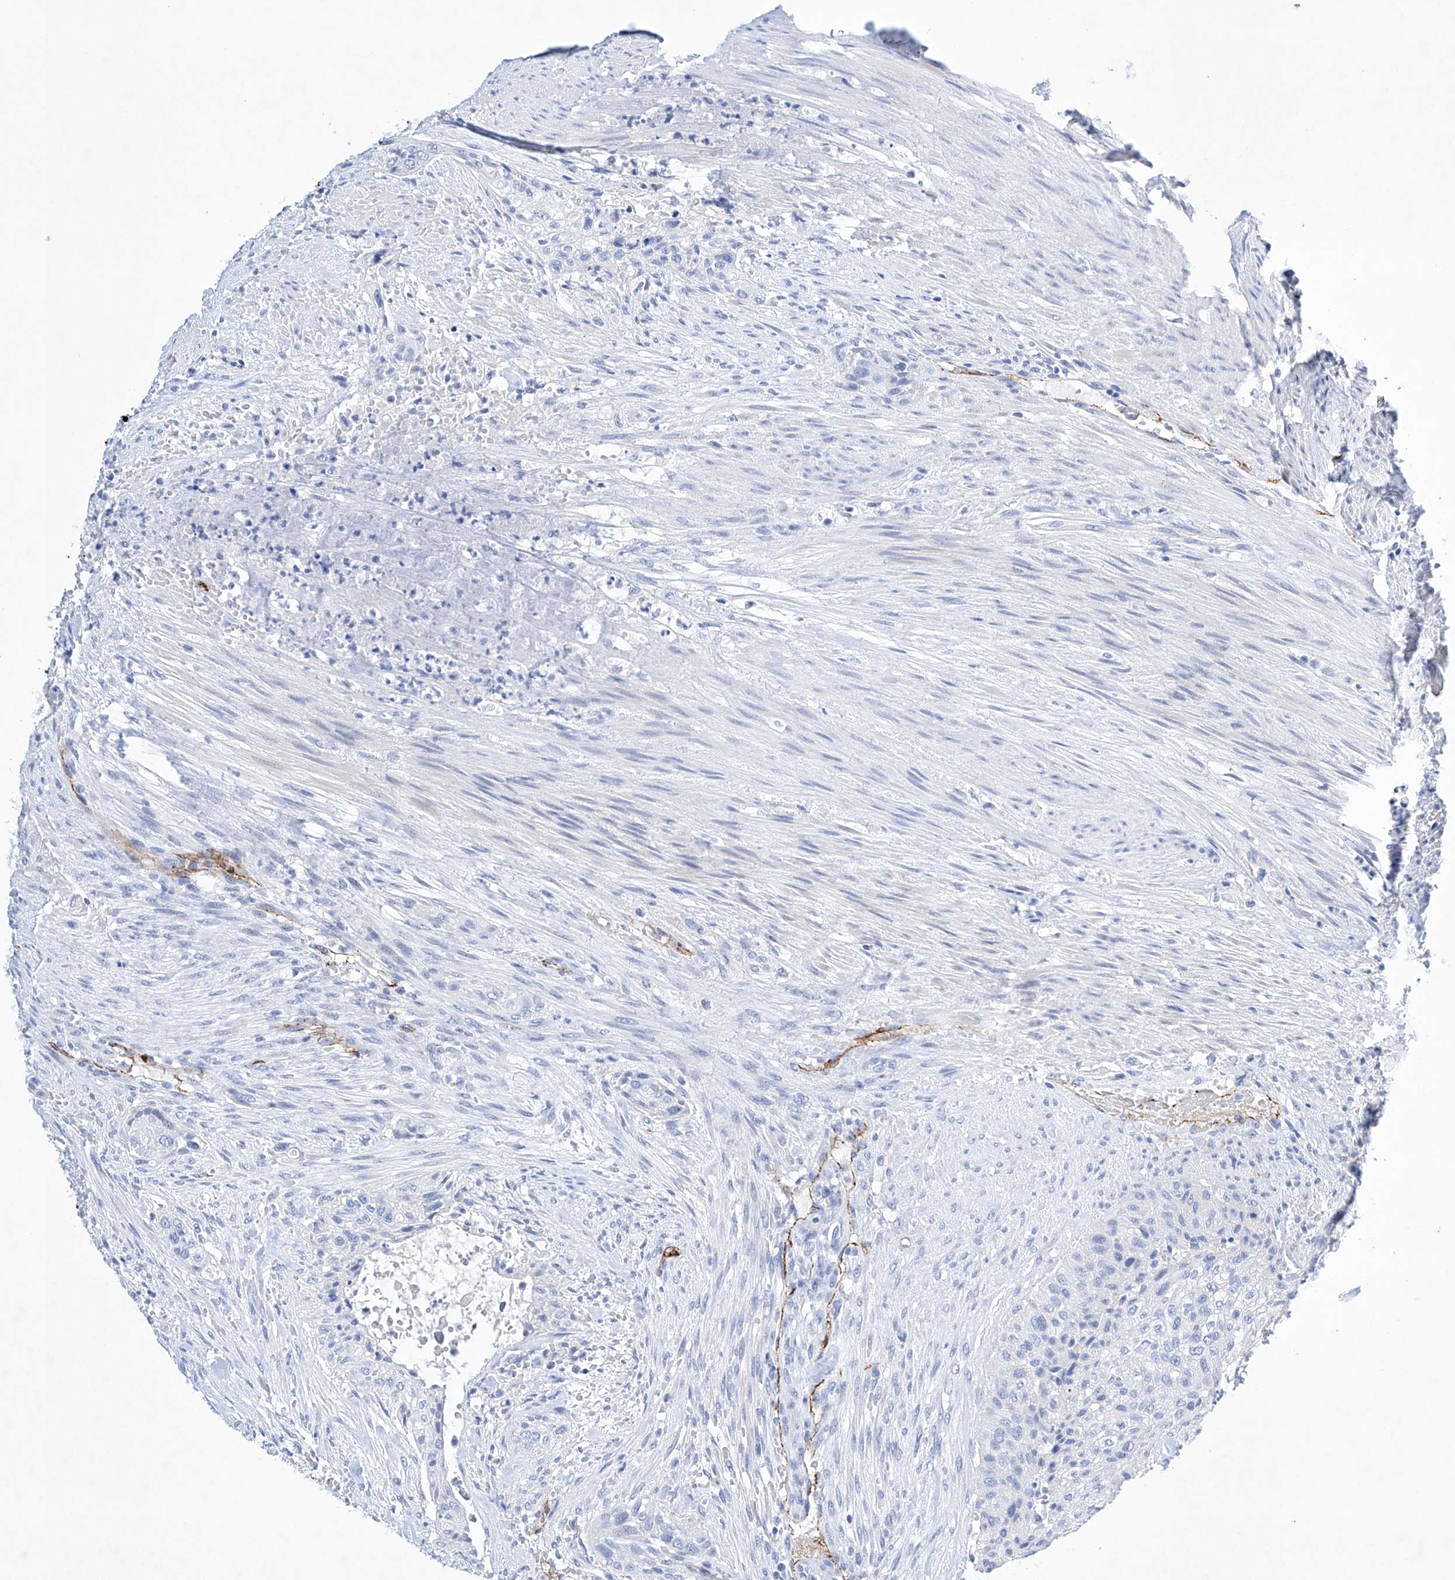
{"staining": {"intensity": "negative", "quantity": "none", "location": "none"}, "tissue": "urothelial cancer", "cell_type": "Tumor cells", "image_type": "cancer", "snomed": [{"axis": "morphology", "description": "Urothelial carcinoma, High grade"}, {"axis": "topography", "description": "Urinary bladder"}], "caption": "DAB immunohistochemical staining of urothelial cancer exhibits no significant positivity in tumor cells. The staining is performed using DAB (3,3'-diaminobenzidine) brown chromogen with nuclei counter-stained in using hematoxylin.", "gene": "ETV7", "patient": {"sex": "male", "age": 35}}